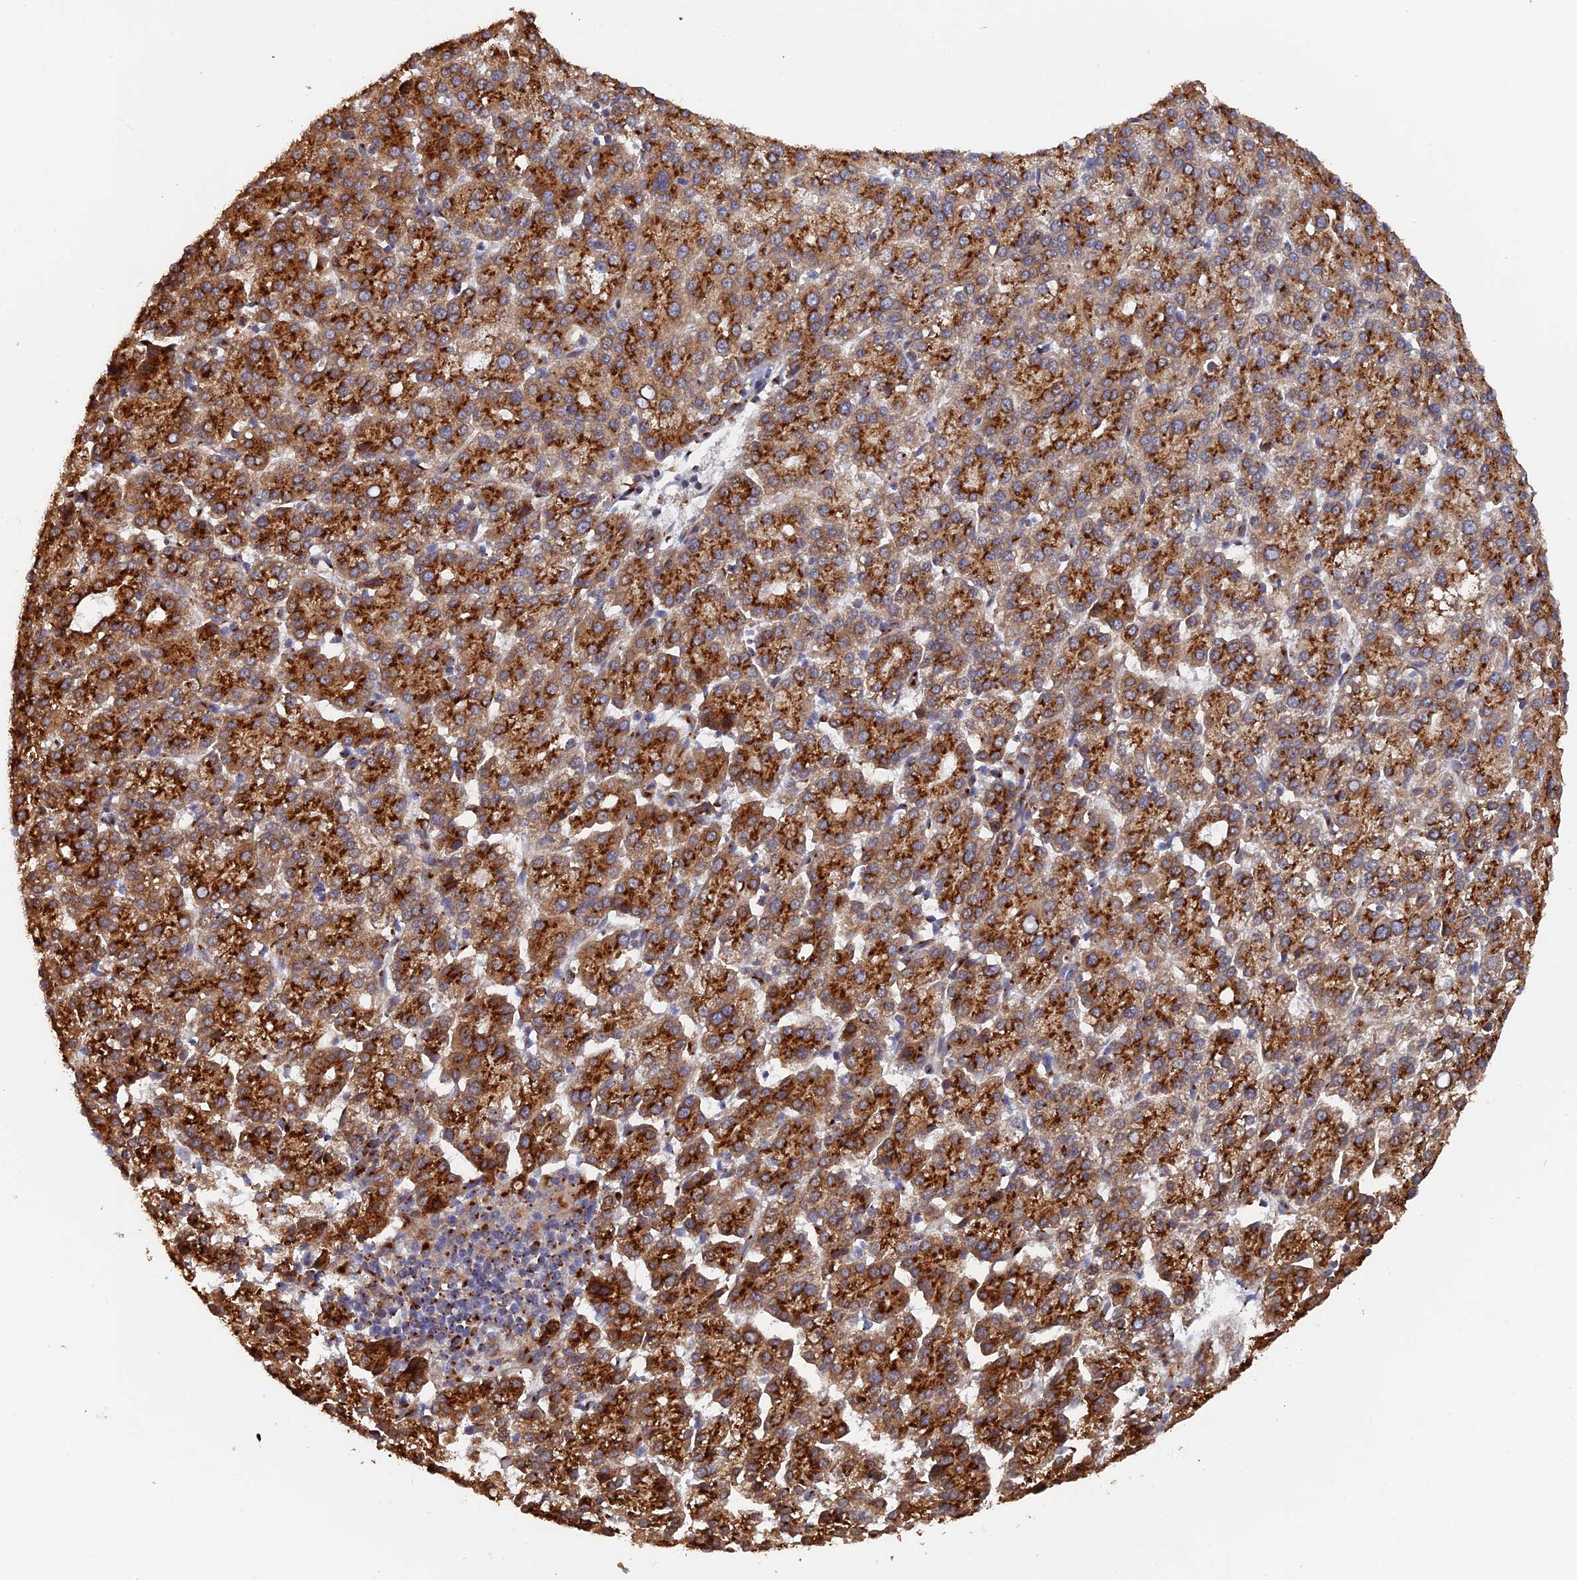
{"staining": {"intensity": "strong", "quantity": ">75%", "location": "cytoplasmic/membranous"}, "tissue": "liver cancer", "cell_type": "Tumor cells", "image_type": "cancer", "snomed": [{"axis": "morphology", "description": "Carcinoma, Hepatocellular, NOS"}, {"axis": "topography", "description": "Liver"}], "caption": "About >75% of tumor cells in hepatocellular carcinoma (liver) display strong cytoplasmic/membranous protein expression as visualized by brown immunohistochemical staining.", "gene": "VPS37C", "patient": {"sex": "female", "age": 58}}